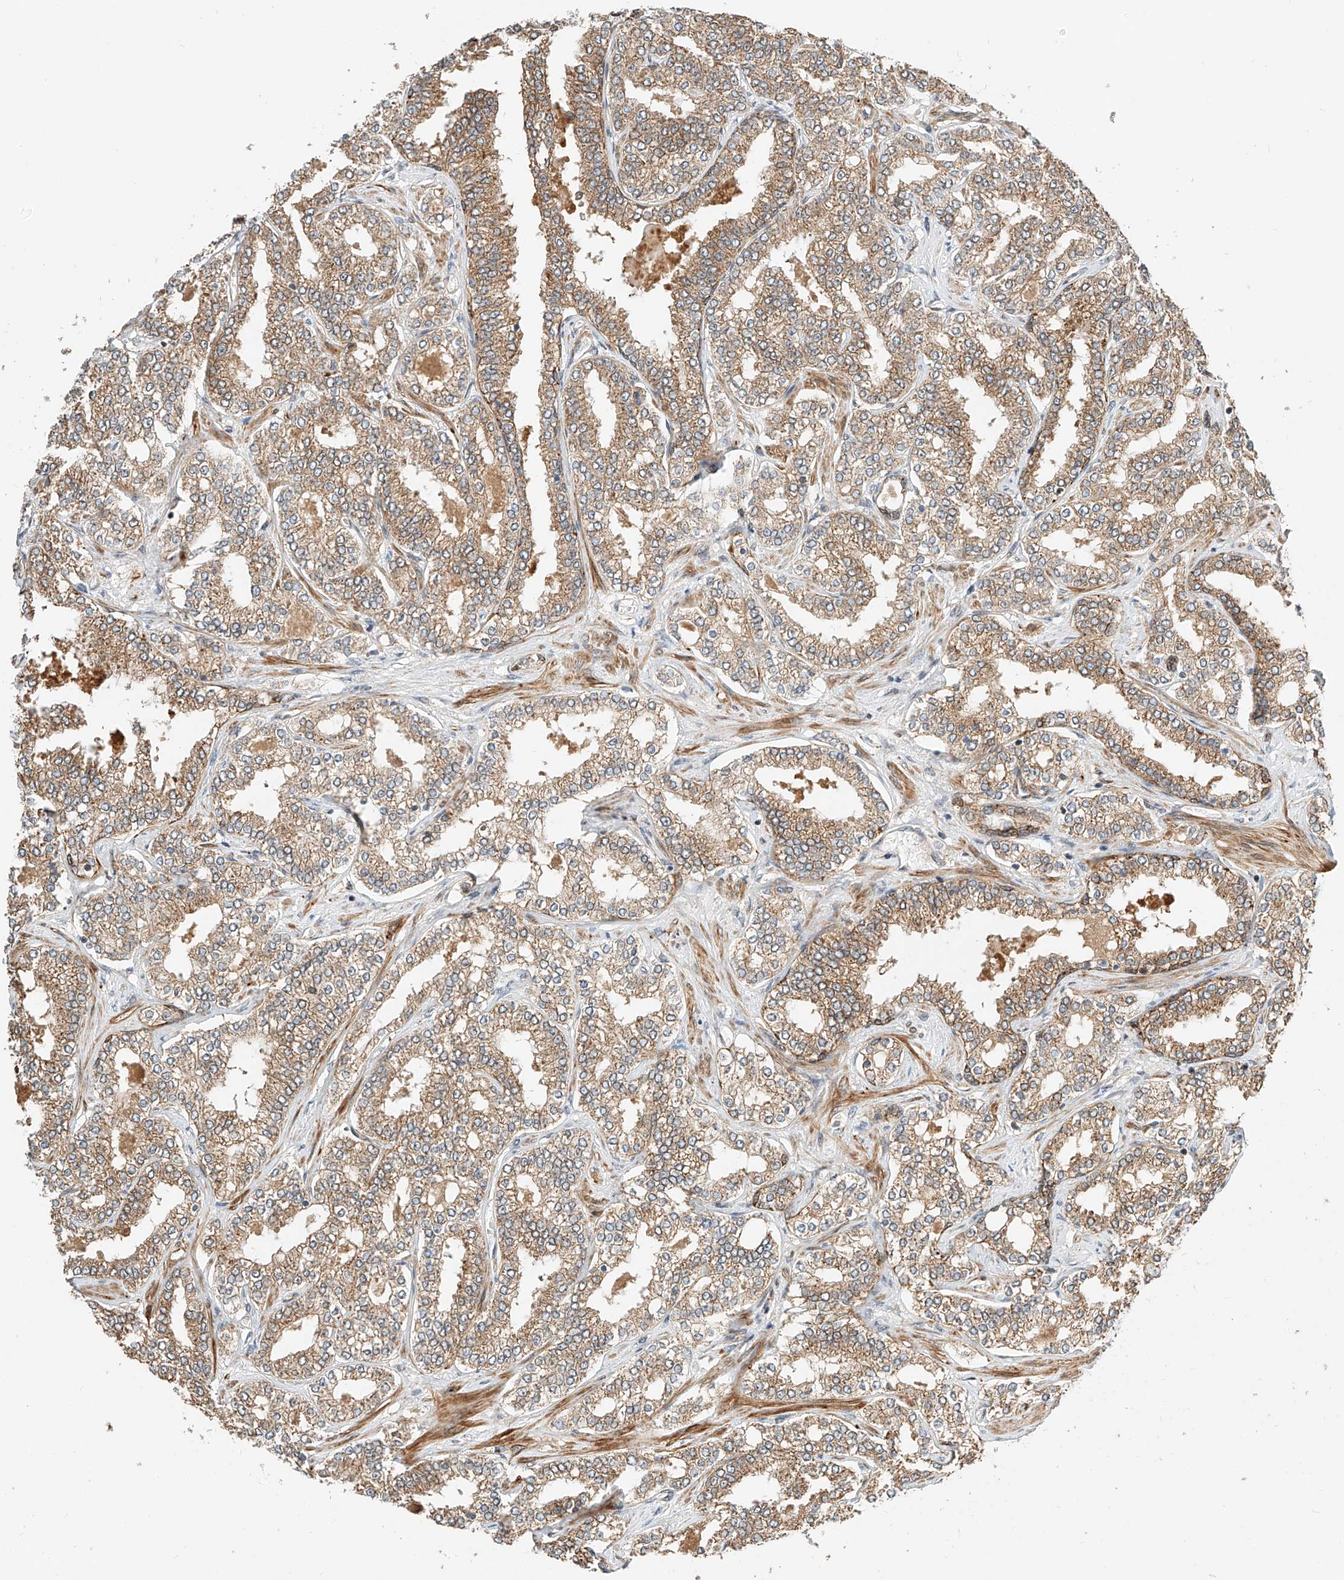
{"staining": {"intensity": "moderate", "quantity": ">75%", "location": "cytoplasmic/membranous"}, "tissue": "prostate cancer", "cell_type": "Tumor cells", "image_type": "cancer", "snomed": [{"axis": "morphology", "description": "Normal tissue, NOS"}, {"axis": "morphology", "description": "Adenocarcinoma, High grade"}, {"axis": "topography", "description": "Prostate"}], "caption": "DAB immunohistochemical staining of prostate high-grade adenocarcinoma exhibits moderate cytoplasmic/membranous protein staining in approximately >75% of tumor cells.", "gene": "CPAMD8", "patient": {"sex": "male", "age": 83}}